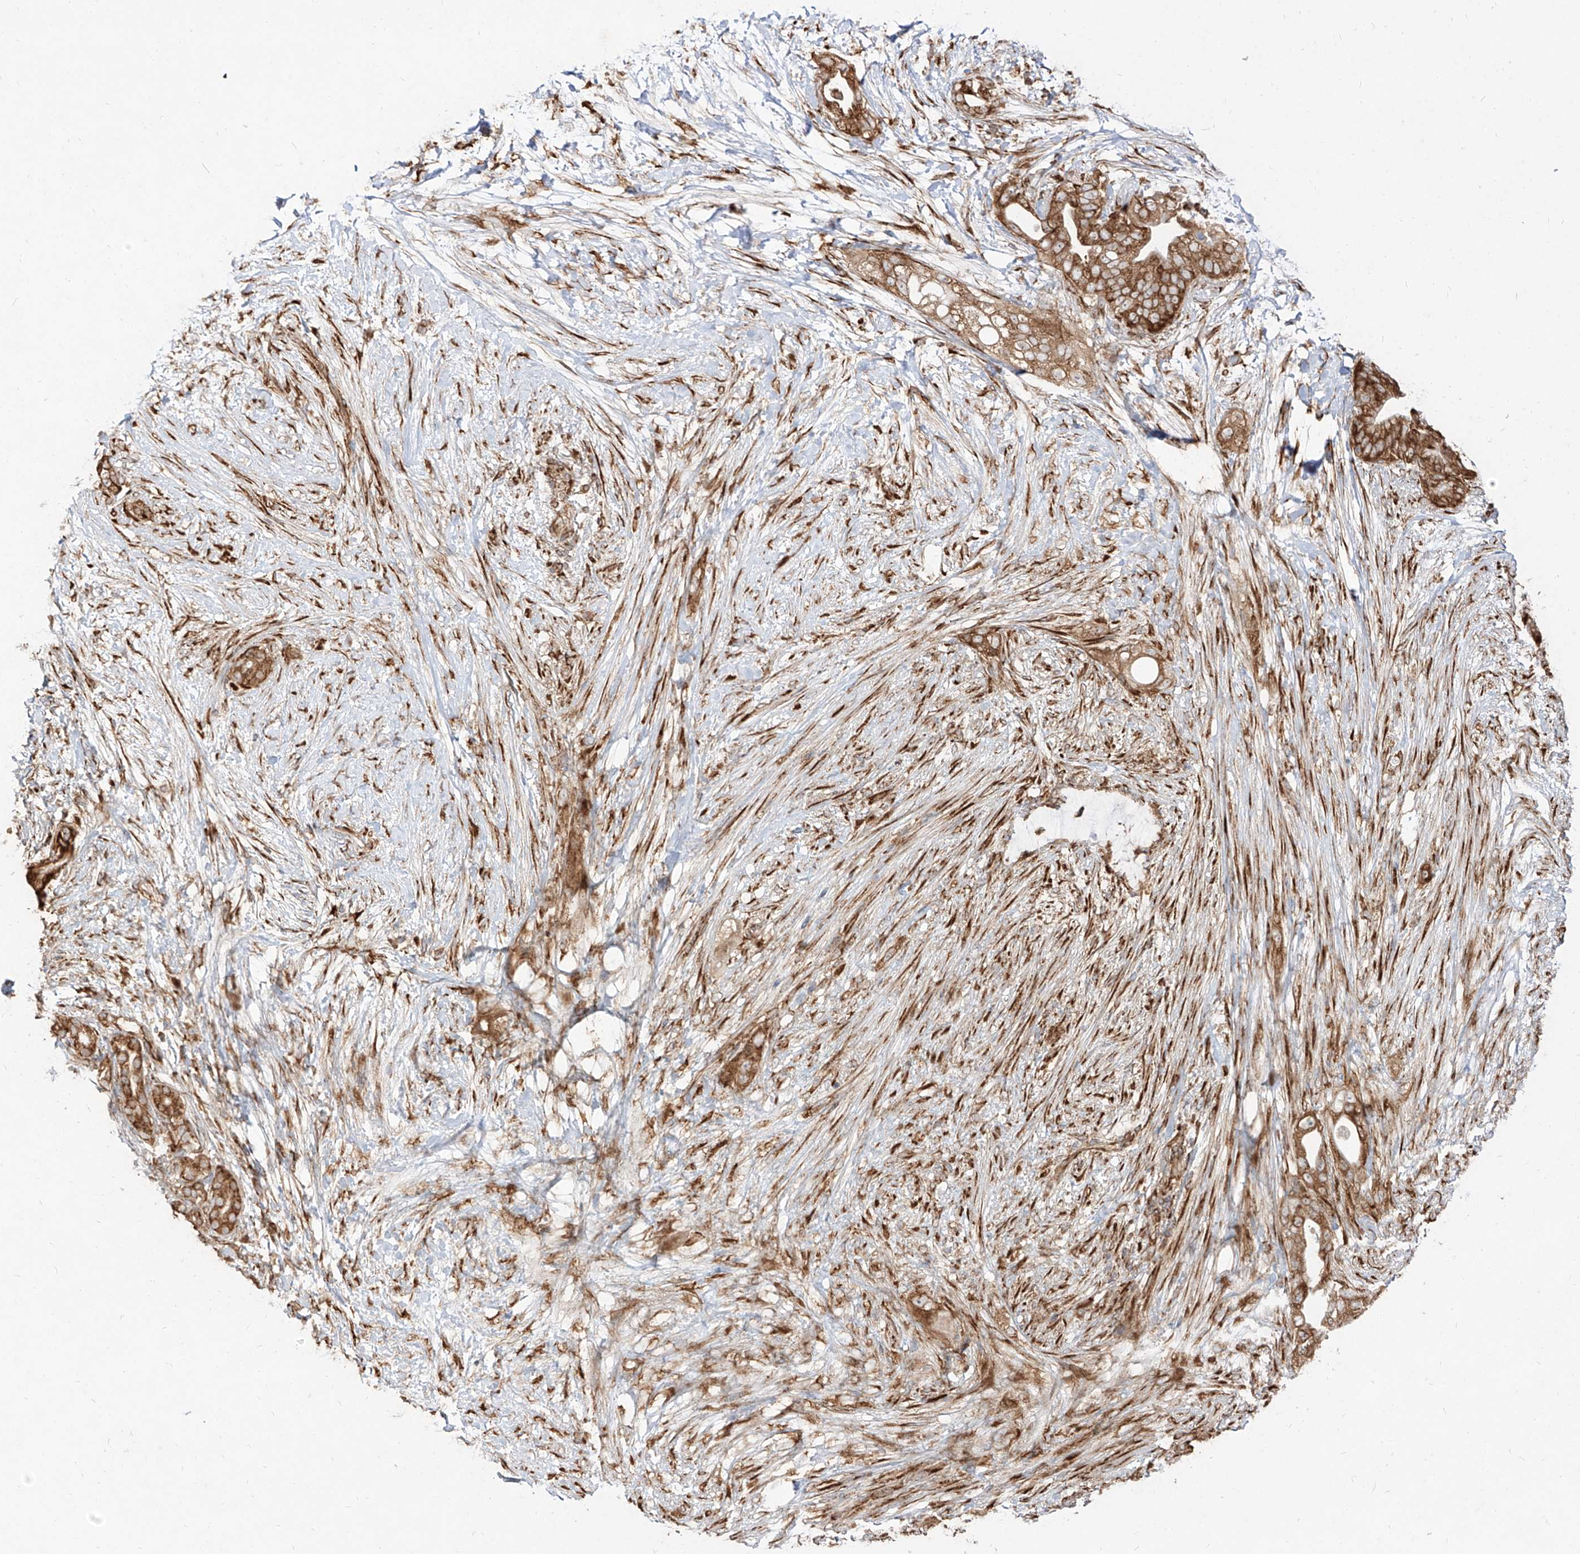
{"staining": {"intensity": "strong", "quantity": ">75%", "location": "cytoplasmic/membranous"}, "tissue": "pancreatic cancer", "cell_type": "Tumor cells", "image_type": "cancer", "snomed": [{"axis": "morphology", "description": "Adenocarcinoma, NOS"}, {"axis": "topography", "description": "Pancreas"}], "caption": "Immunohistochemical staining of human pancreatic cancer reveals high levels of strong cytoplasmic/membranous staining in about >75% of tumor cells.", "gene": "RPS25", "patient": {"sex": "male", "age": 53}}